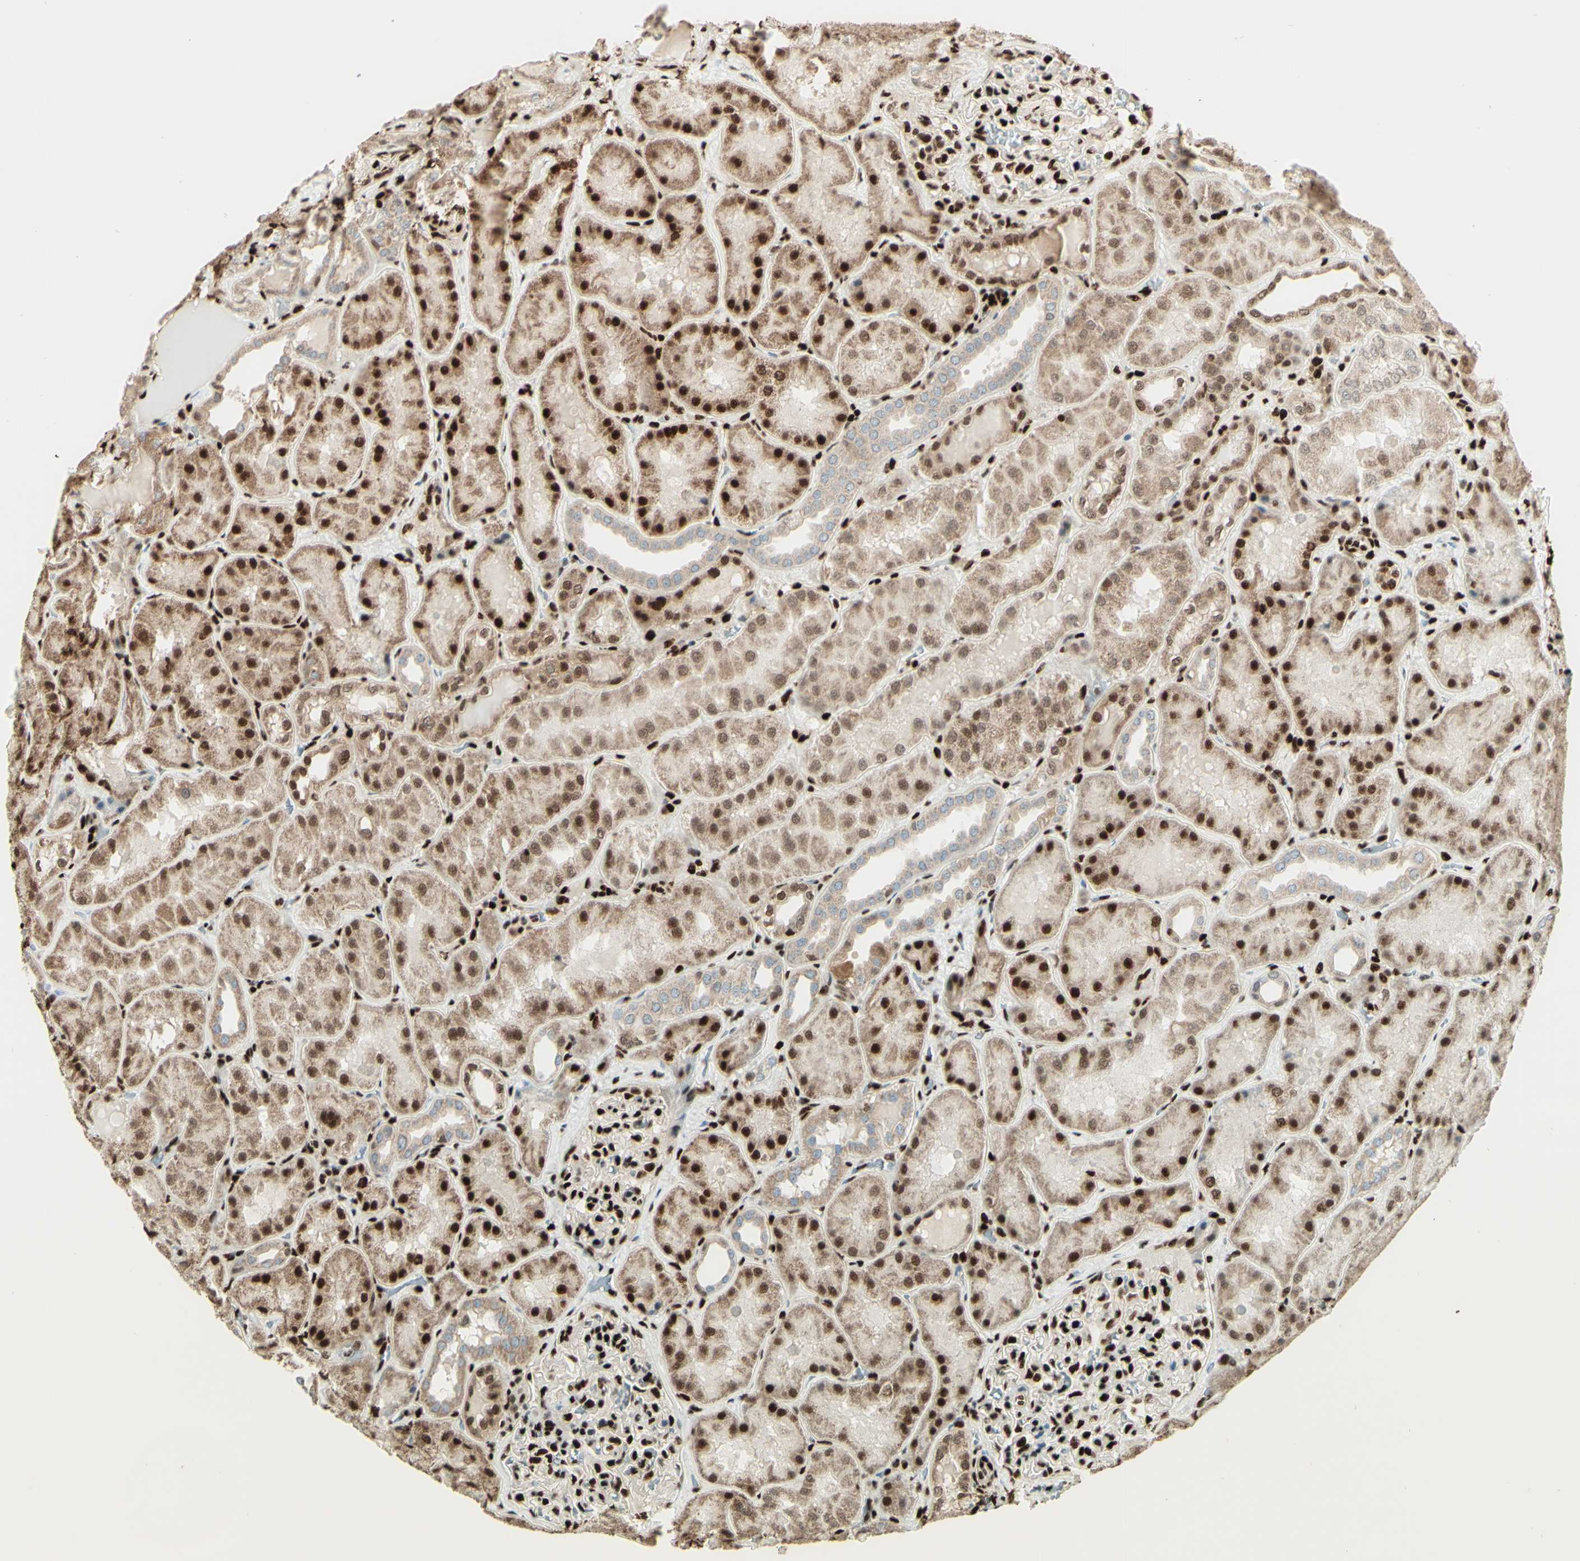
{"staining": {"intensity": "strong", "quantity": ">75%", "location": "nuclear"}, "tissue": "kidney", "cell_type": "Cells in glomeruli", "image_type": "normal", "snomed": [{"axis": "morphology", "description": "Normal tissue, NOS"}, {"axis": "topography", "description": "Kidney"}], "caption": "Human kidney stained for a protein (brown) demonstrates strong nuclear positive expression in about >75% of cells in glomeruli.", "gene": "NR3C1", "patient": {"sex": "female", "age": 56}}